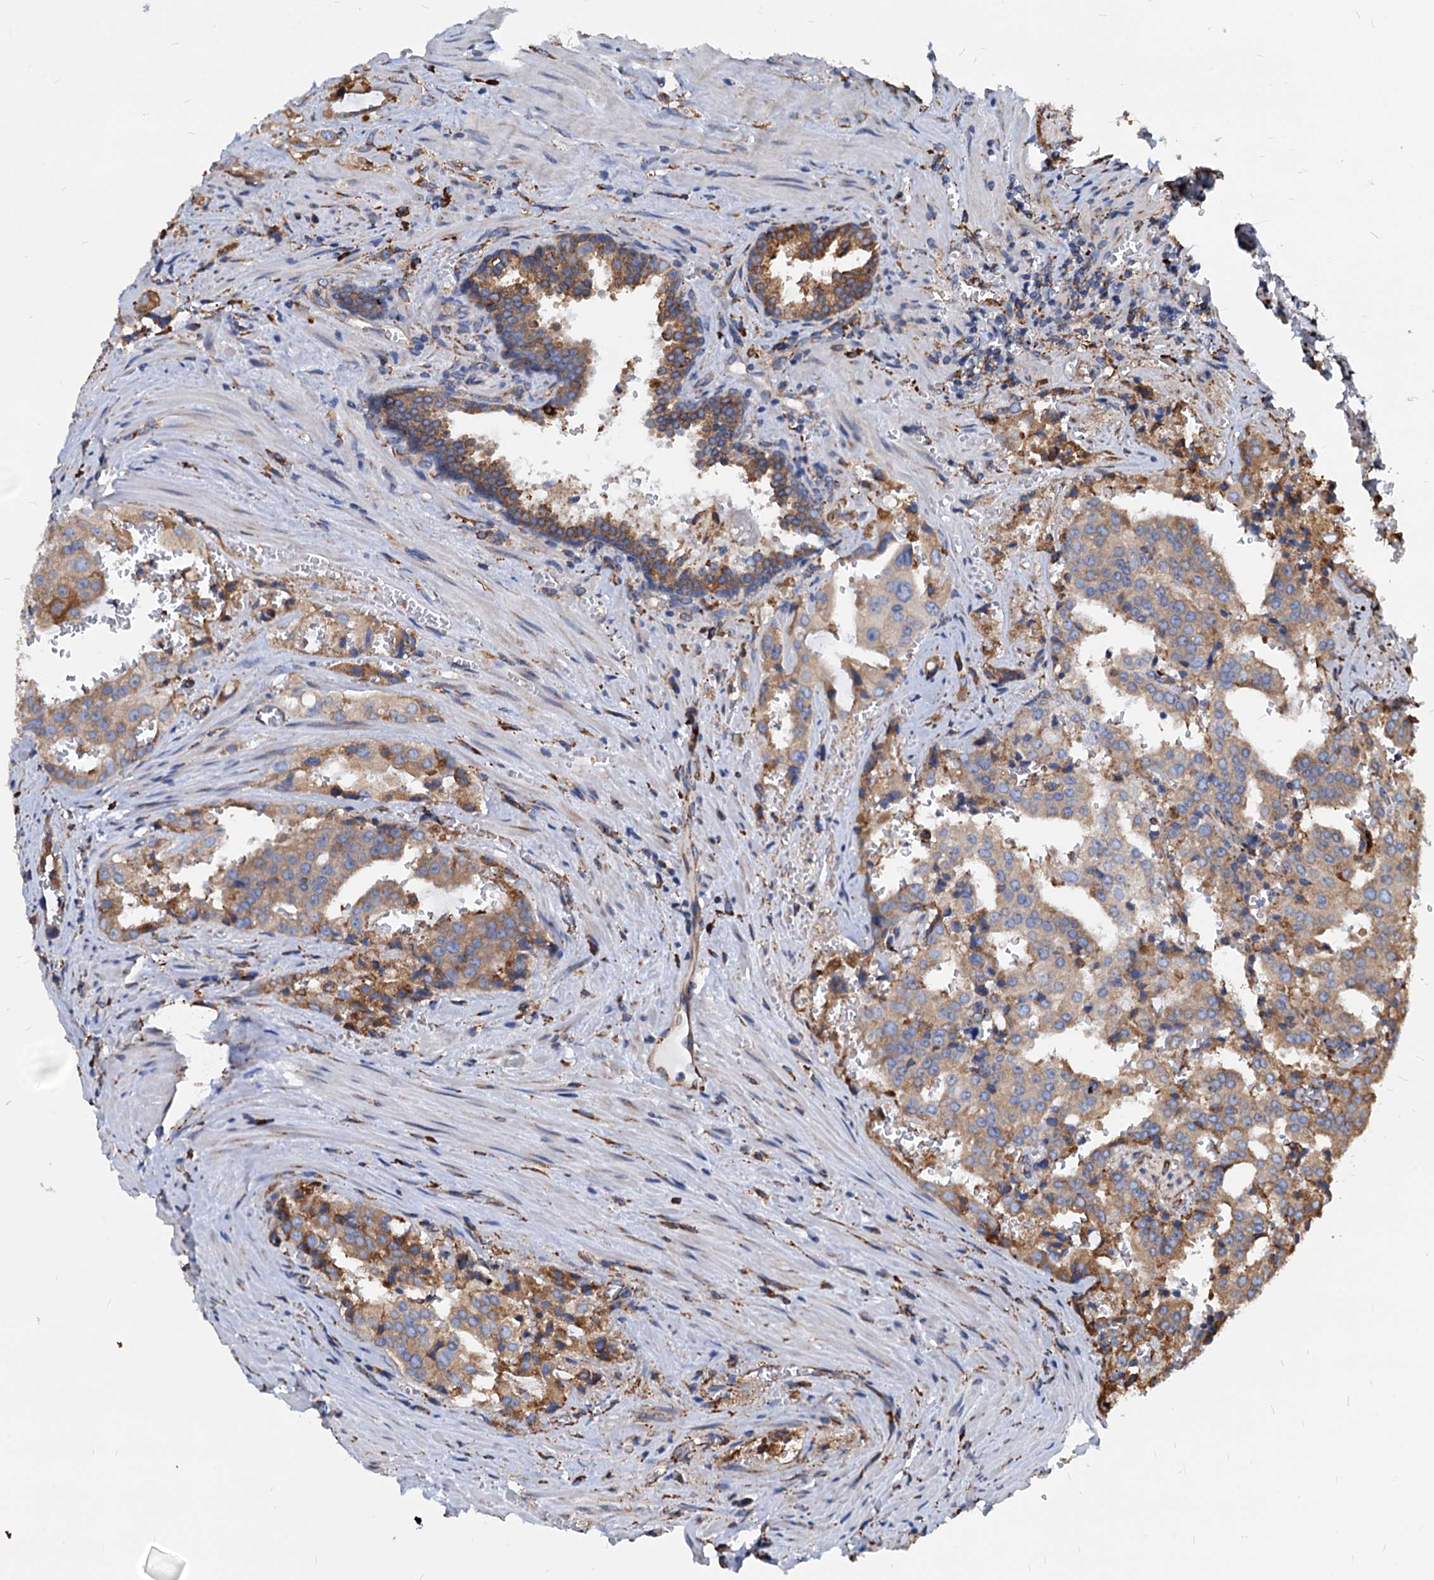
{"staining": {"intensity": "moderate", "quantity": ">75%", "location": "cytoplasmic/membranous"}, "tissue": "prostate cancer", "cell_type": "Tumor cells", "image_type": "cancer", "snomed": [{"axis": "morphology", "description": "Adenocarcinoma, High grade"}, {"axis": "topography", "description": "Prostate"}], "caption": "Brown immunohistochemical staining in prostate cancer demonstrates moderate cytoplasmic/membranous positivity in about >75% of tumor cells.", "gene": "HSPA5", "patient": {"sex": "male", "age": 68}}